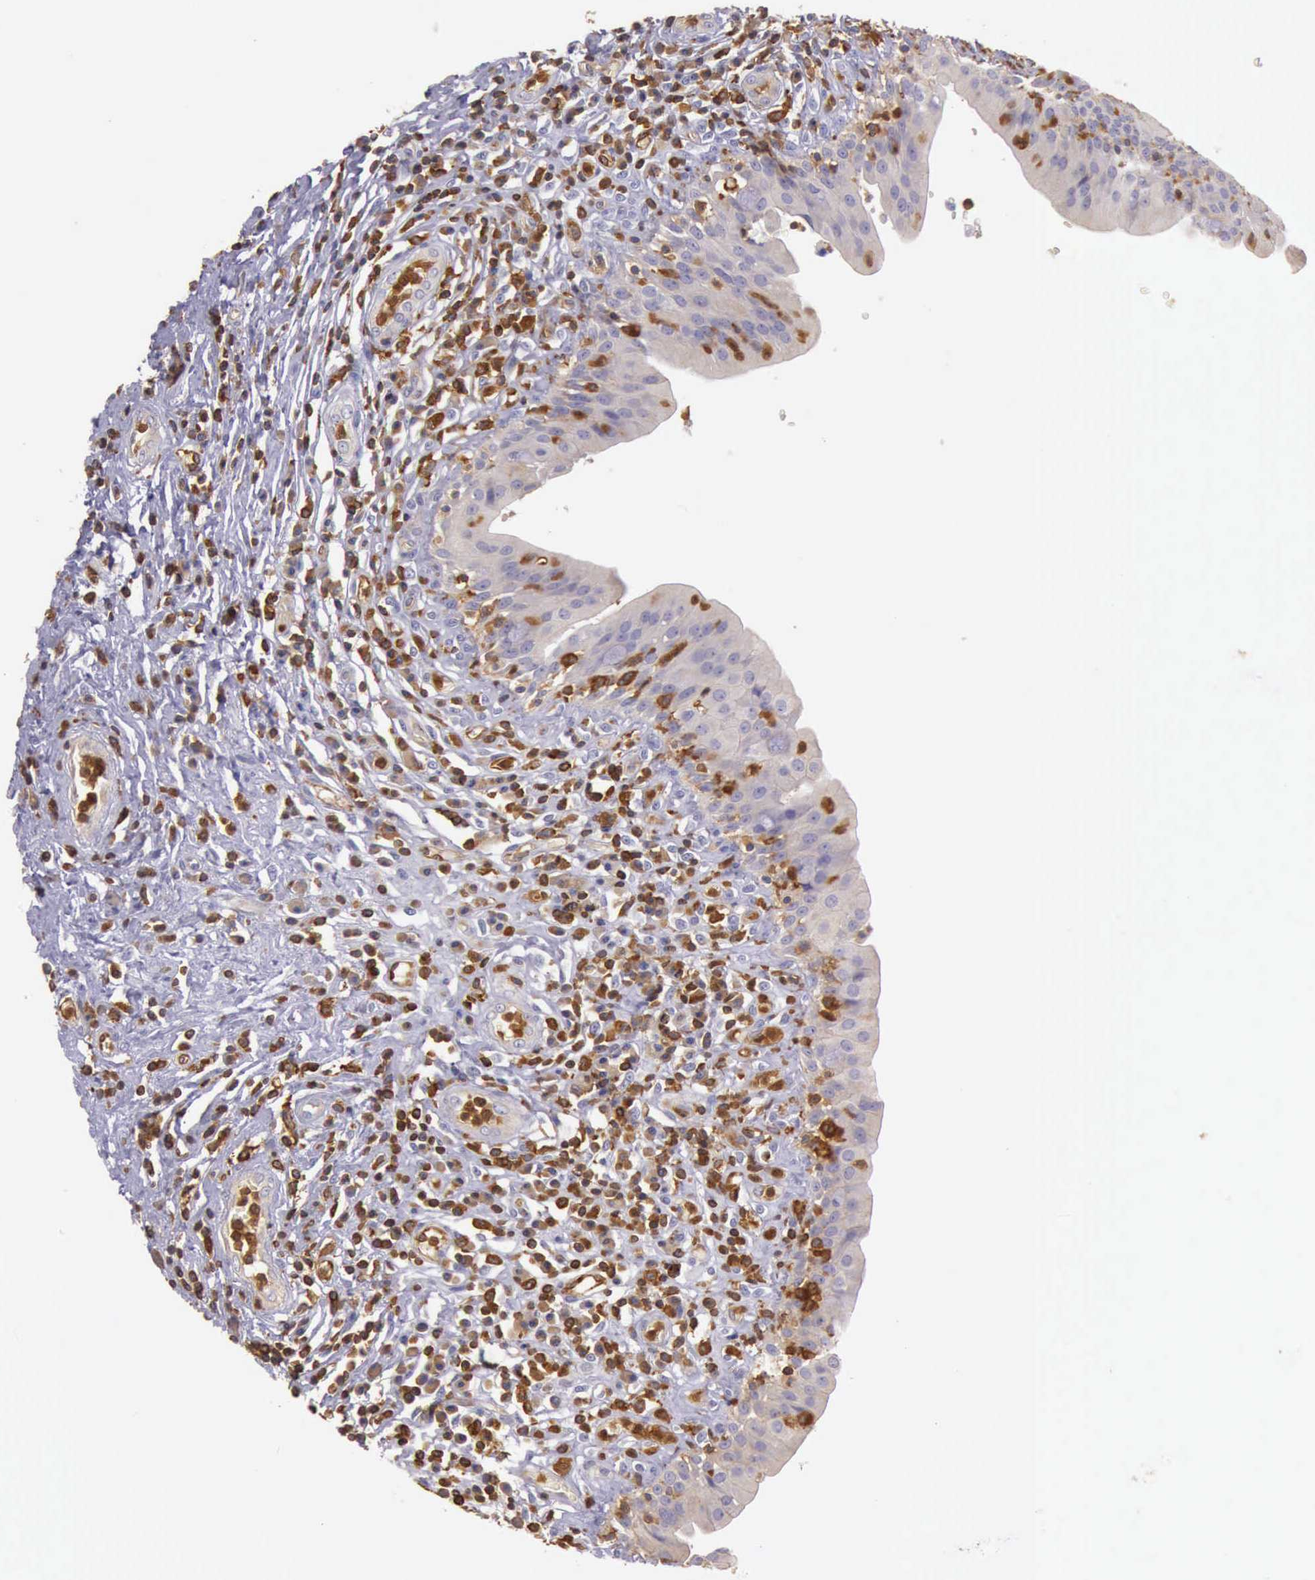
{"staining": {"intensity": "weak", "quantity": "<25%", "location": "cytoplasmic/membranous"}, "tissue": "urinary bladder", "cell_type": "Urothelial cells", "image_type": "normal", "snomed": [{"axis": "morphology", "description": "Normal tissue, NOS"}, {"axis": "topography", "description": "Urinary bladder"}], "caption": "This is a histopathology image of immunohistochemistry staining of unremarkable urinary bladder, which shows no positivity in urothelial cells.", "gene": "ARHGAP4", "patient": {"sex": "female", "age": 85}}